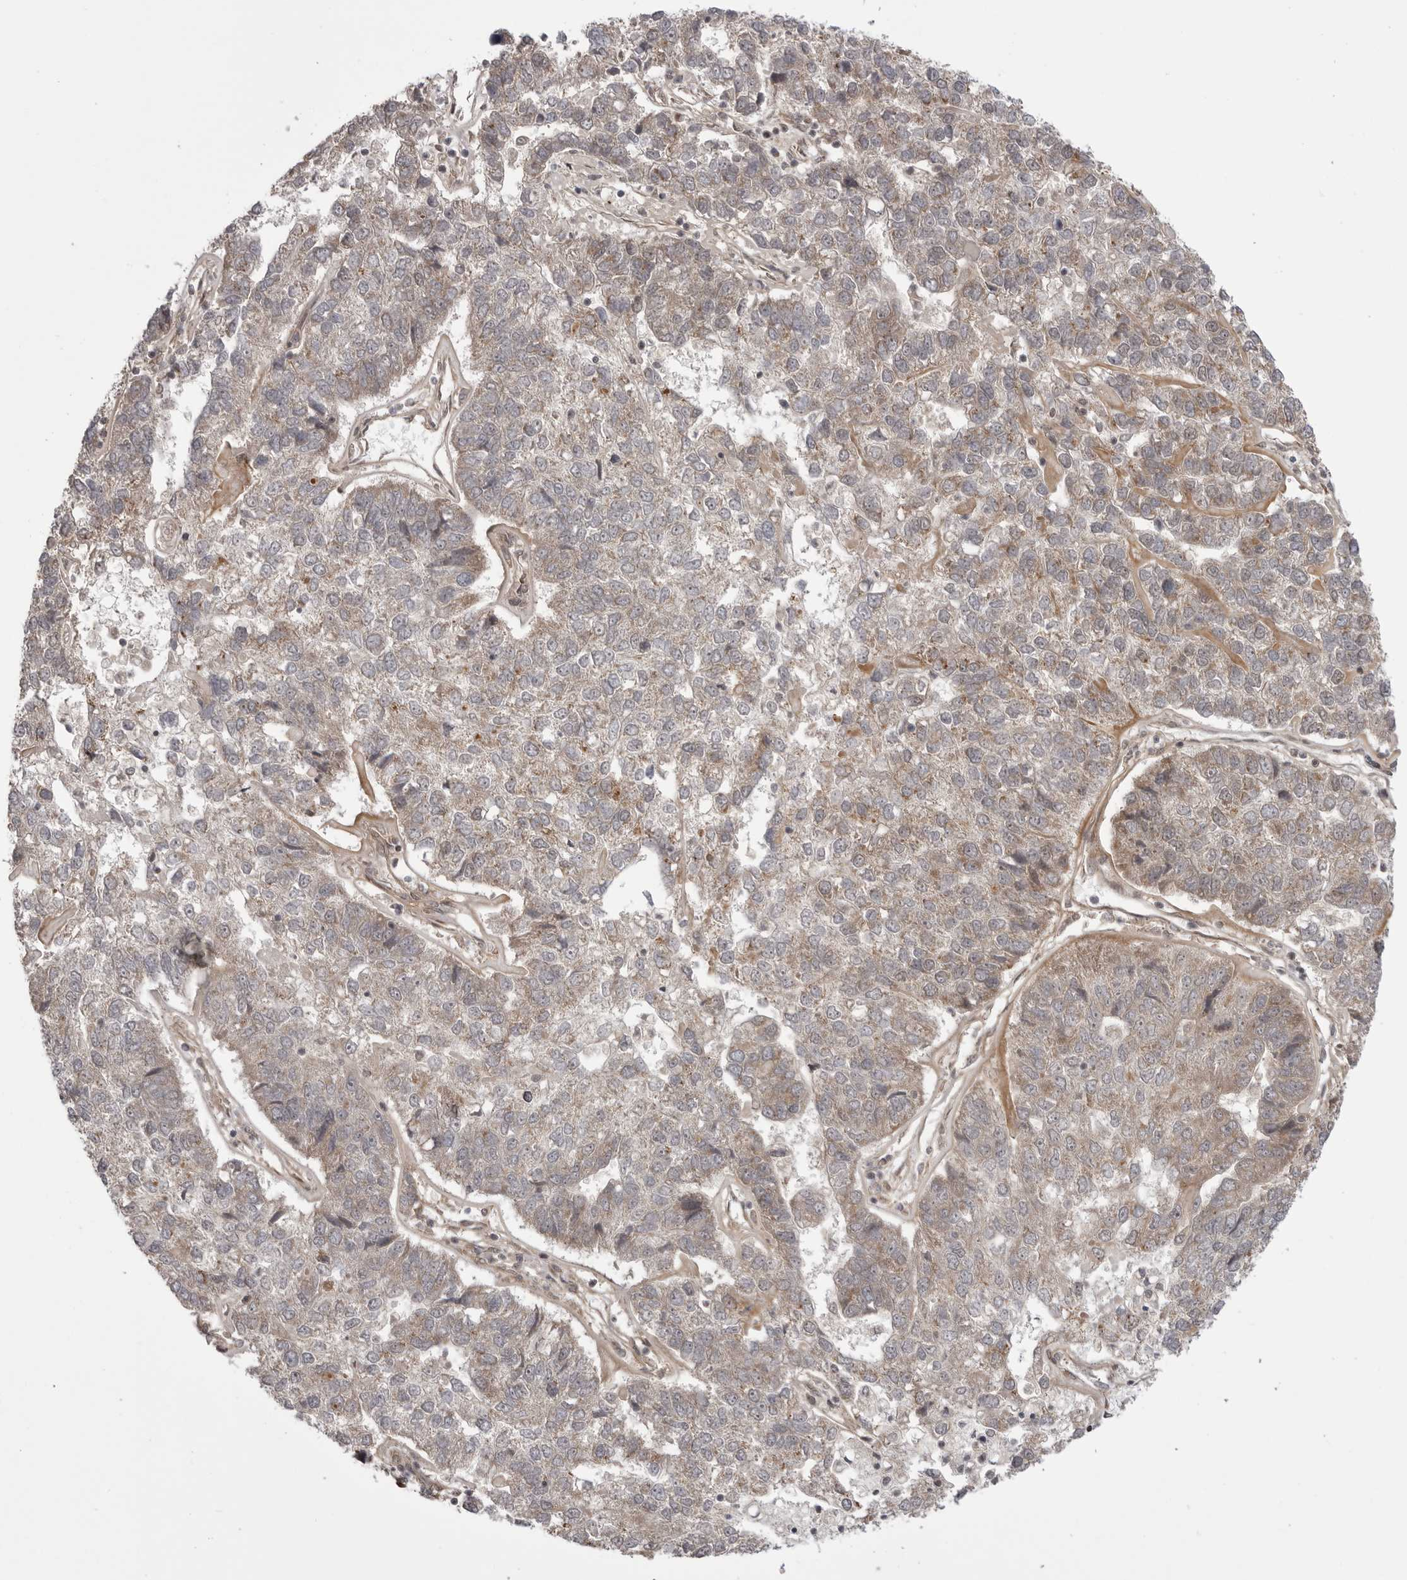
{"staining": {"intensity": "weak", "quantity": "25%-75%", "location": "cytoplasmic/membranous"}, "tissue": "pancreatic cancer", "cell_type": "Tumor cells", "image_type": "cancer", "snomed": [{"axis": "morphology", "description": "Adenocarcinoma, NOS"}, {"axis": "topography", "description": "Pancreas"}], "caption": "Pancreatic cancer (adenocarcinoma) tissue demonstrates weak cytoplasmic/membranous positivity in approximately 25%-75% of tumor cells, visualized by immunohistochemistry. The staining was performed using DAB (3,3'-diaminobenzidine) to visualize the protein expression in brown, while the nuclei were stained in blue with hematoxylin (Magnification: 20x).", "gene": "PDCL", "patient": {"sex": "female", "age": 61}}